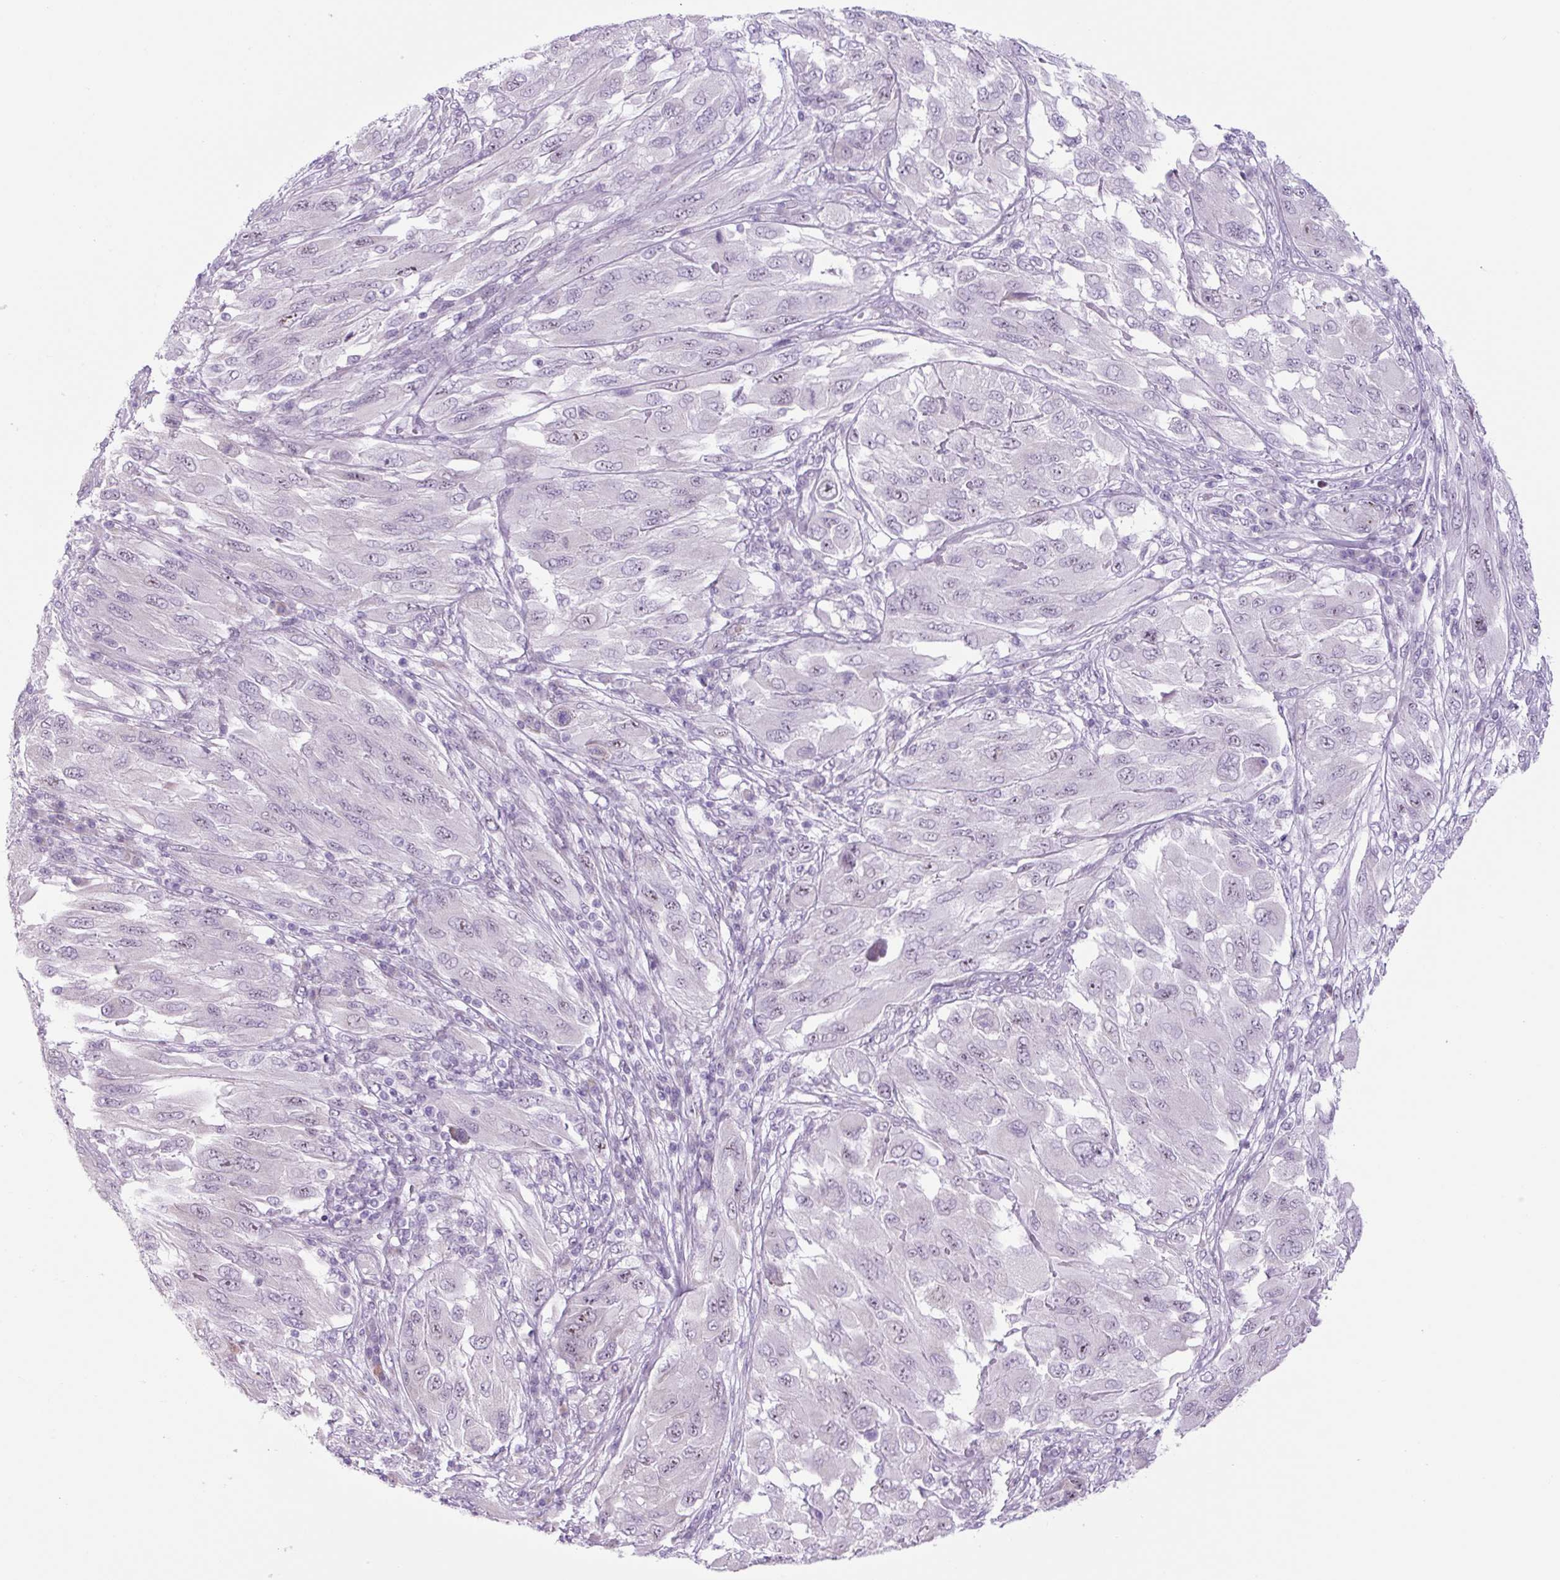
{"staining": {"intensity": "negative", "quantity": "none", "location": "none"}, "tissue": "melanoma", "cell_type": "Tumor cells", "image_type": "cancer", "snomed": [{"axis": "morphology", "description": "Malignant melanoma, NOS"}, {"axis": "topography", "description": "Skin"}], "caption": "The immunohistochemistry photomicrograph has no significant expression in tumor cells of melanoma tissue.", "gene": "RRS1", "patient": {"sex": "female", "age": 91}}